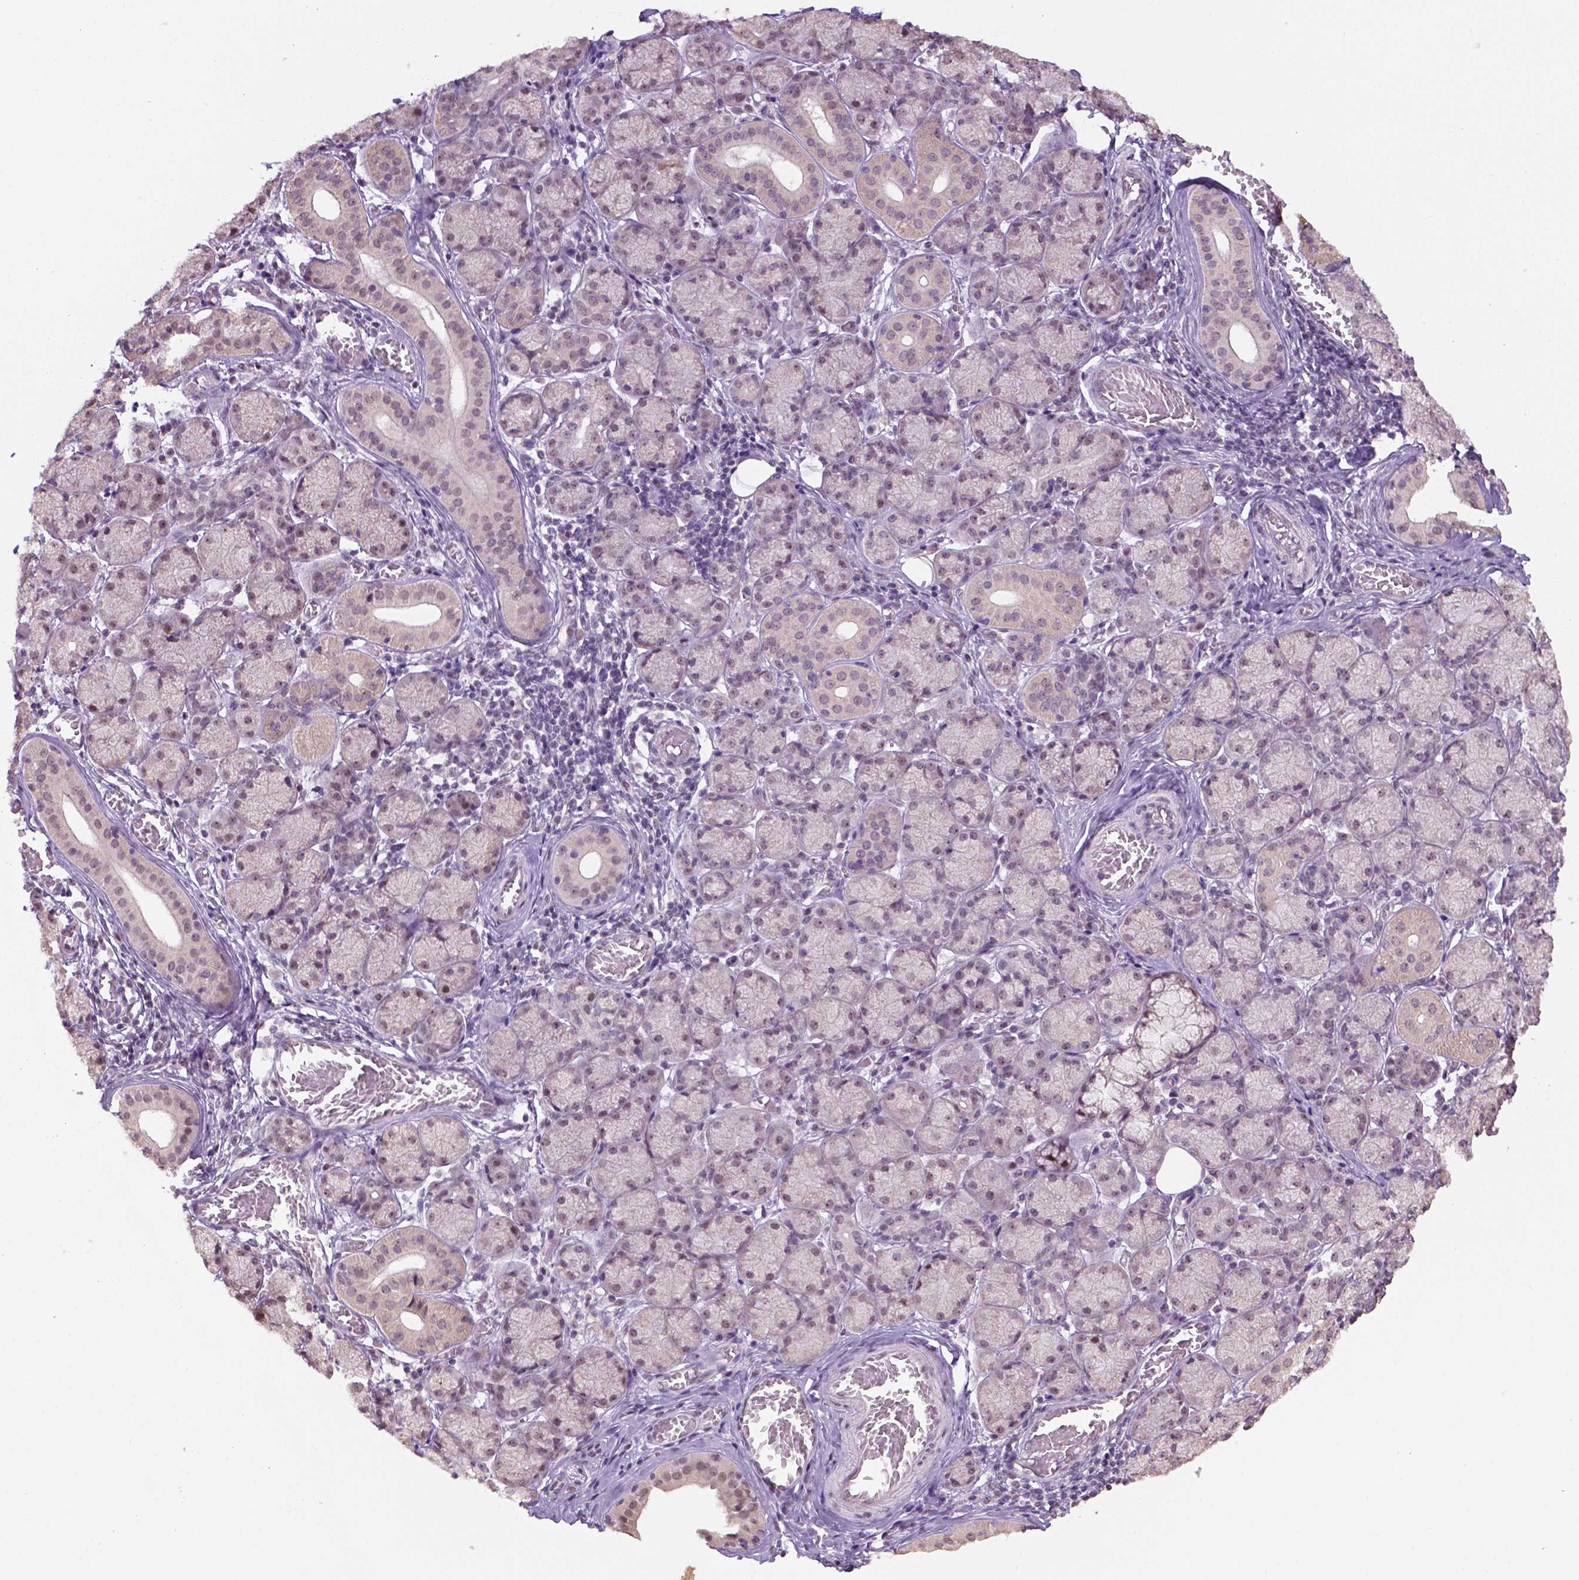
{"staining": {"intensity": "moderate", "quantity": ">75%", "location": "nuclear"}, "tissue": "salivary gland", "cell_type": "Glandular cells", "image_type": "normal", "snomed": [{"axis": "morphology", "description": "Normal tissue, NOS"}, {"axis": "topography", "description": "Salivary gland"}, {"axis": "topography", "description": "Peripheral nerve tissue"}], "caption": "The image displays a brown stain indicating the presence of a protein in the nuclear of glandular cells in salivary gland.", "gene": "DDX50", "patient": {"sex": "female", "age": 24}}